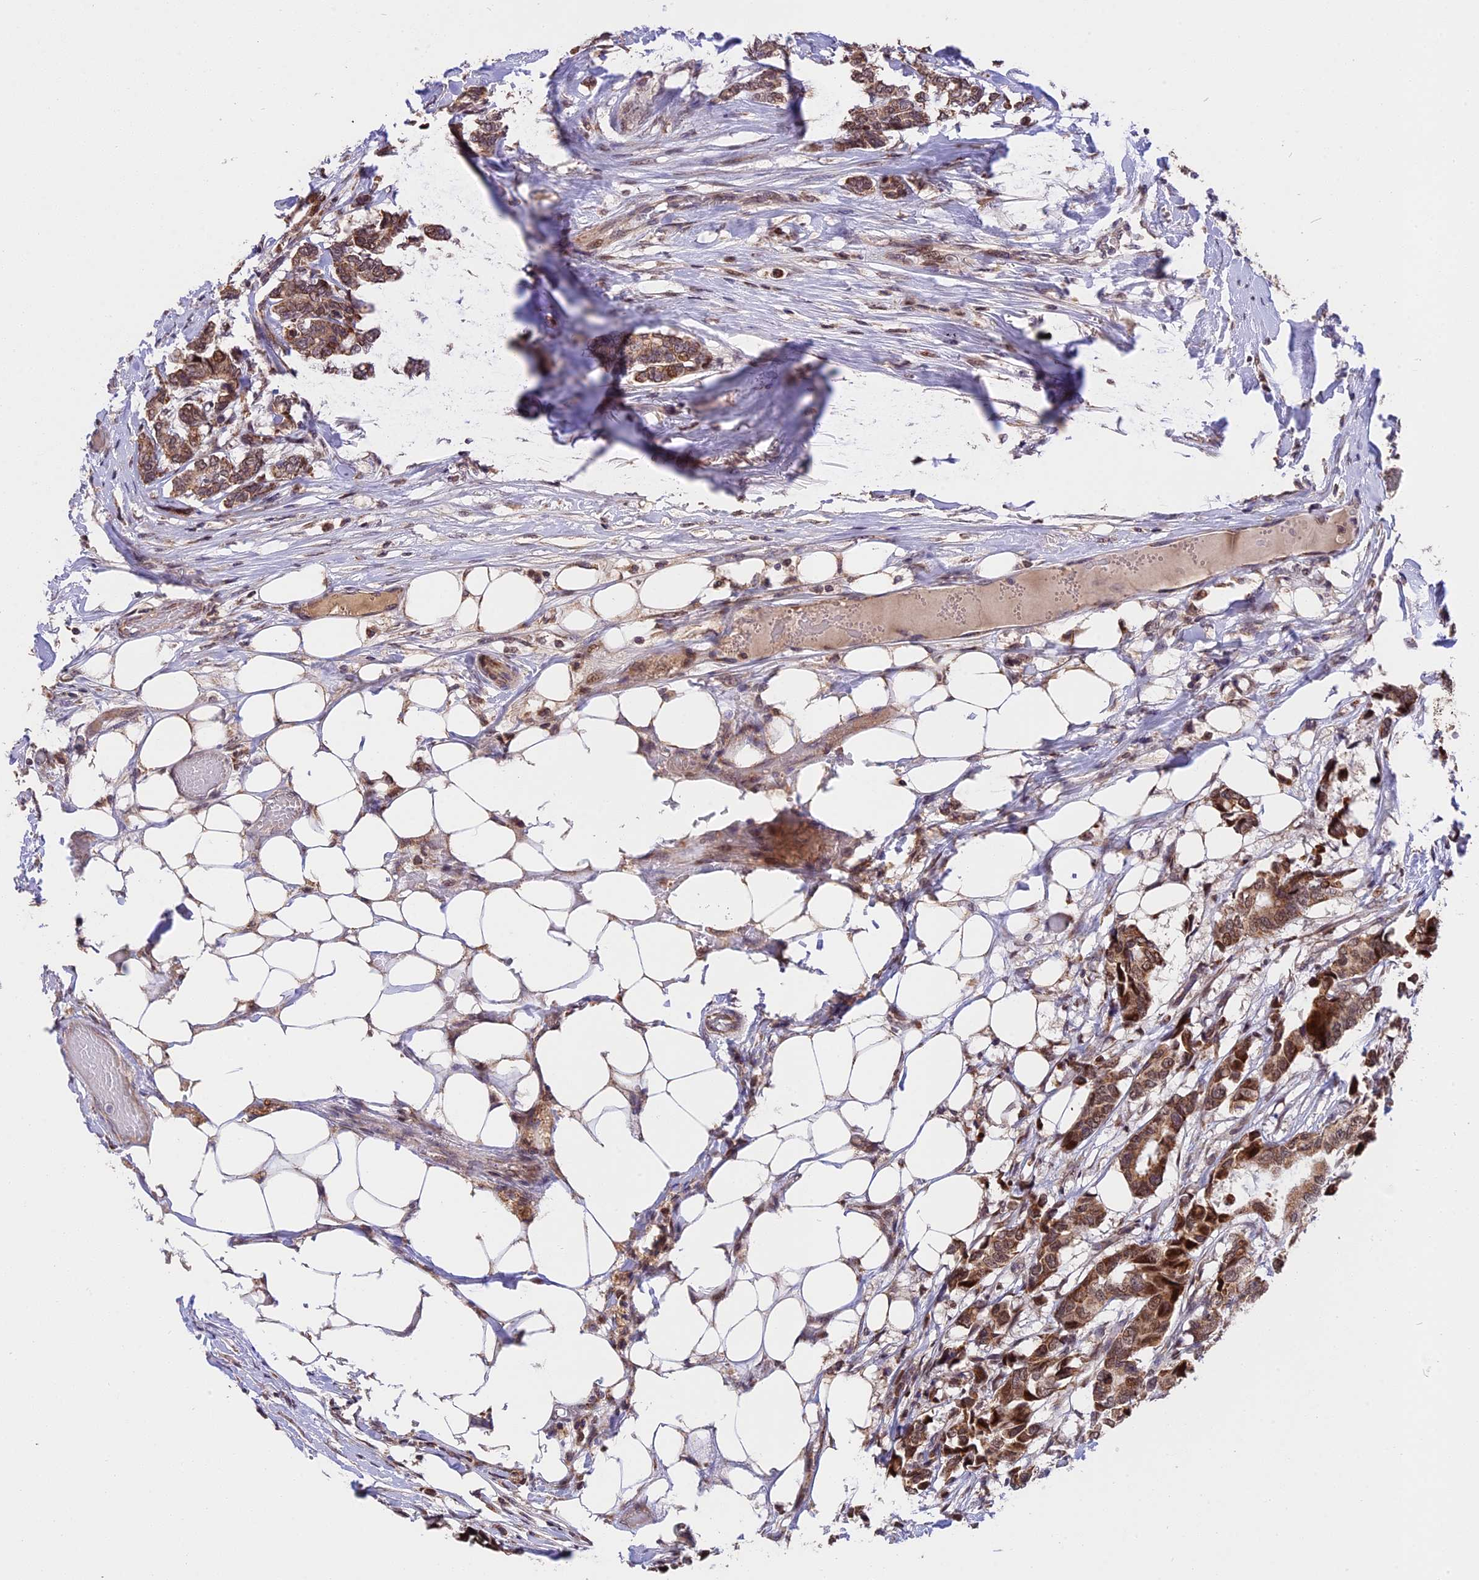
{"staining": {"intensity": "moderate", "quantity": ">75%", "location": "cytoplasmic/membranous,nuclear"}, "tissue": "breast cancer", "cell_type": "Tumor cells", "image_type": "cancer", "snomed": [{"axis": "morphology", "description": "Duct carcinoma"}, {"axis": "topography", "description": "Breast"}], "caption": "Immunohistochemical staining of human breast cancer (invasive ductal carcinoma) demonstrates moderate cytoplasmic/membranous and nuclear protein staining in approximately >75% of tumor cells.", "gene": "RERGL", "patient": {"sex": "female", "age": 87}}